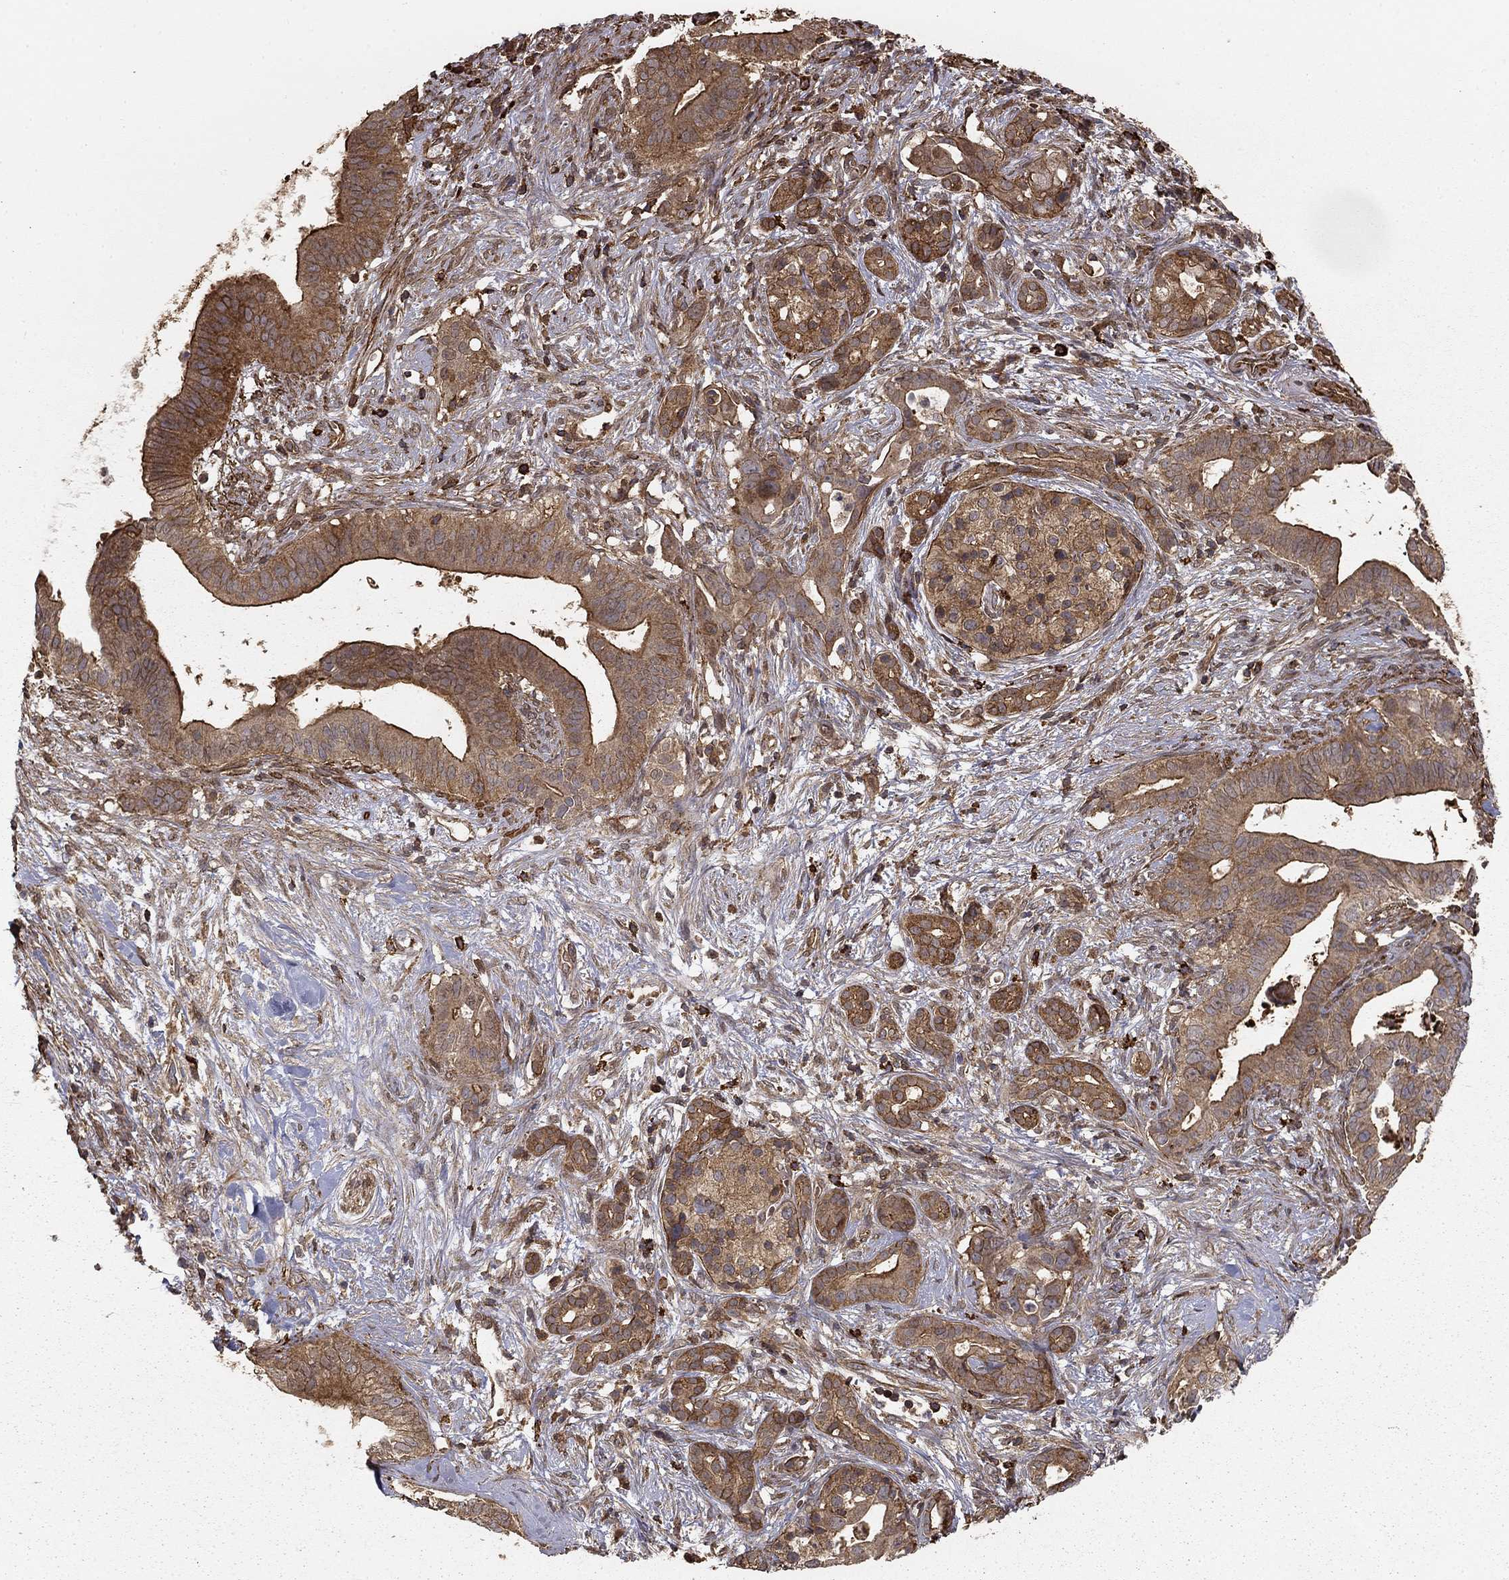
{"staining": {"intensity": "moderate", "quantity": "<25%", "location": "cytoplasmic/membranous"}, "tissue": "pancreatic cancer", "cell_type": "Tumor cells", "image_type": "cancer", "snomed": [{"axis": "morphology", "description": "Adenocarcinoma, NOS"}, {"axis": "topography", "description": "Pancreas"}], "caption": "Brown immunohistochemical staining in human pancreatic cancer (adenocarcinoma) reveals moderate cytoplasmic/membranous positivity in approximately <25% of tumor cells.", "gene": "HABP4", "patient": {"sex": "male", "age": 61}}